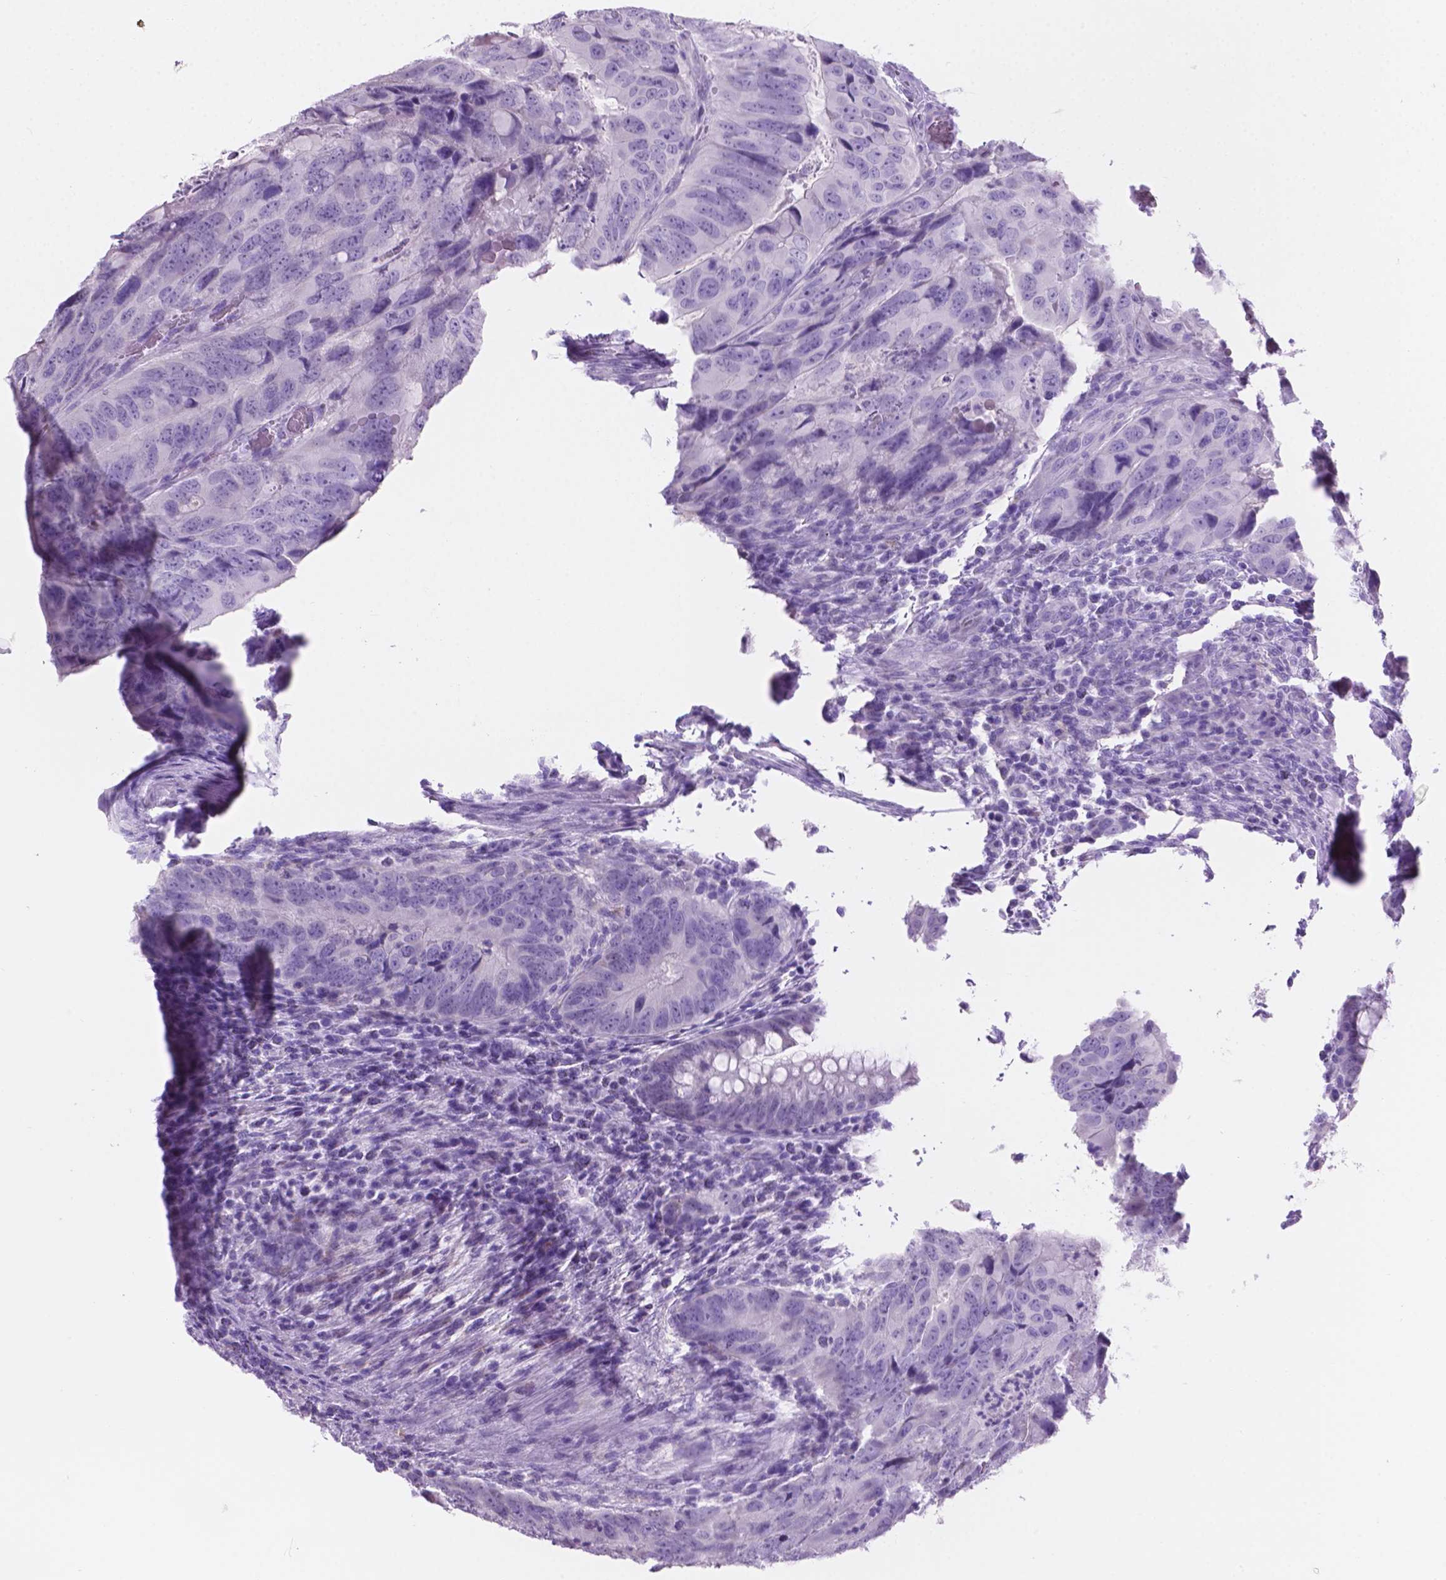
{"staining": {"intensity": "negative", "quantity": "none", "location": "none"}, "tissue": "colorectal cancer", "cell_type": "Tumor cells", "image_type": "cancer", "snomed": [{"axis": "morphology", "description": "Adenocarcinoma, NOS"}, {"axis": "topography", "description": "Colon"}], "caption": "Tumor cells are negative for brown protein staining in adenocarcinoma (colorectal).", "gene": "GRIN2B", "patient": {"sex": "male", "age": 79}}